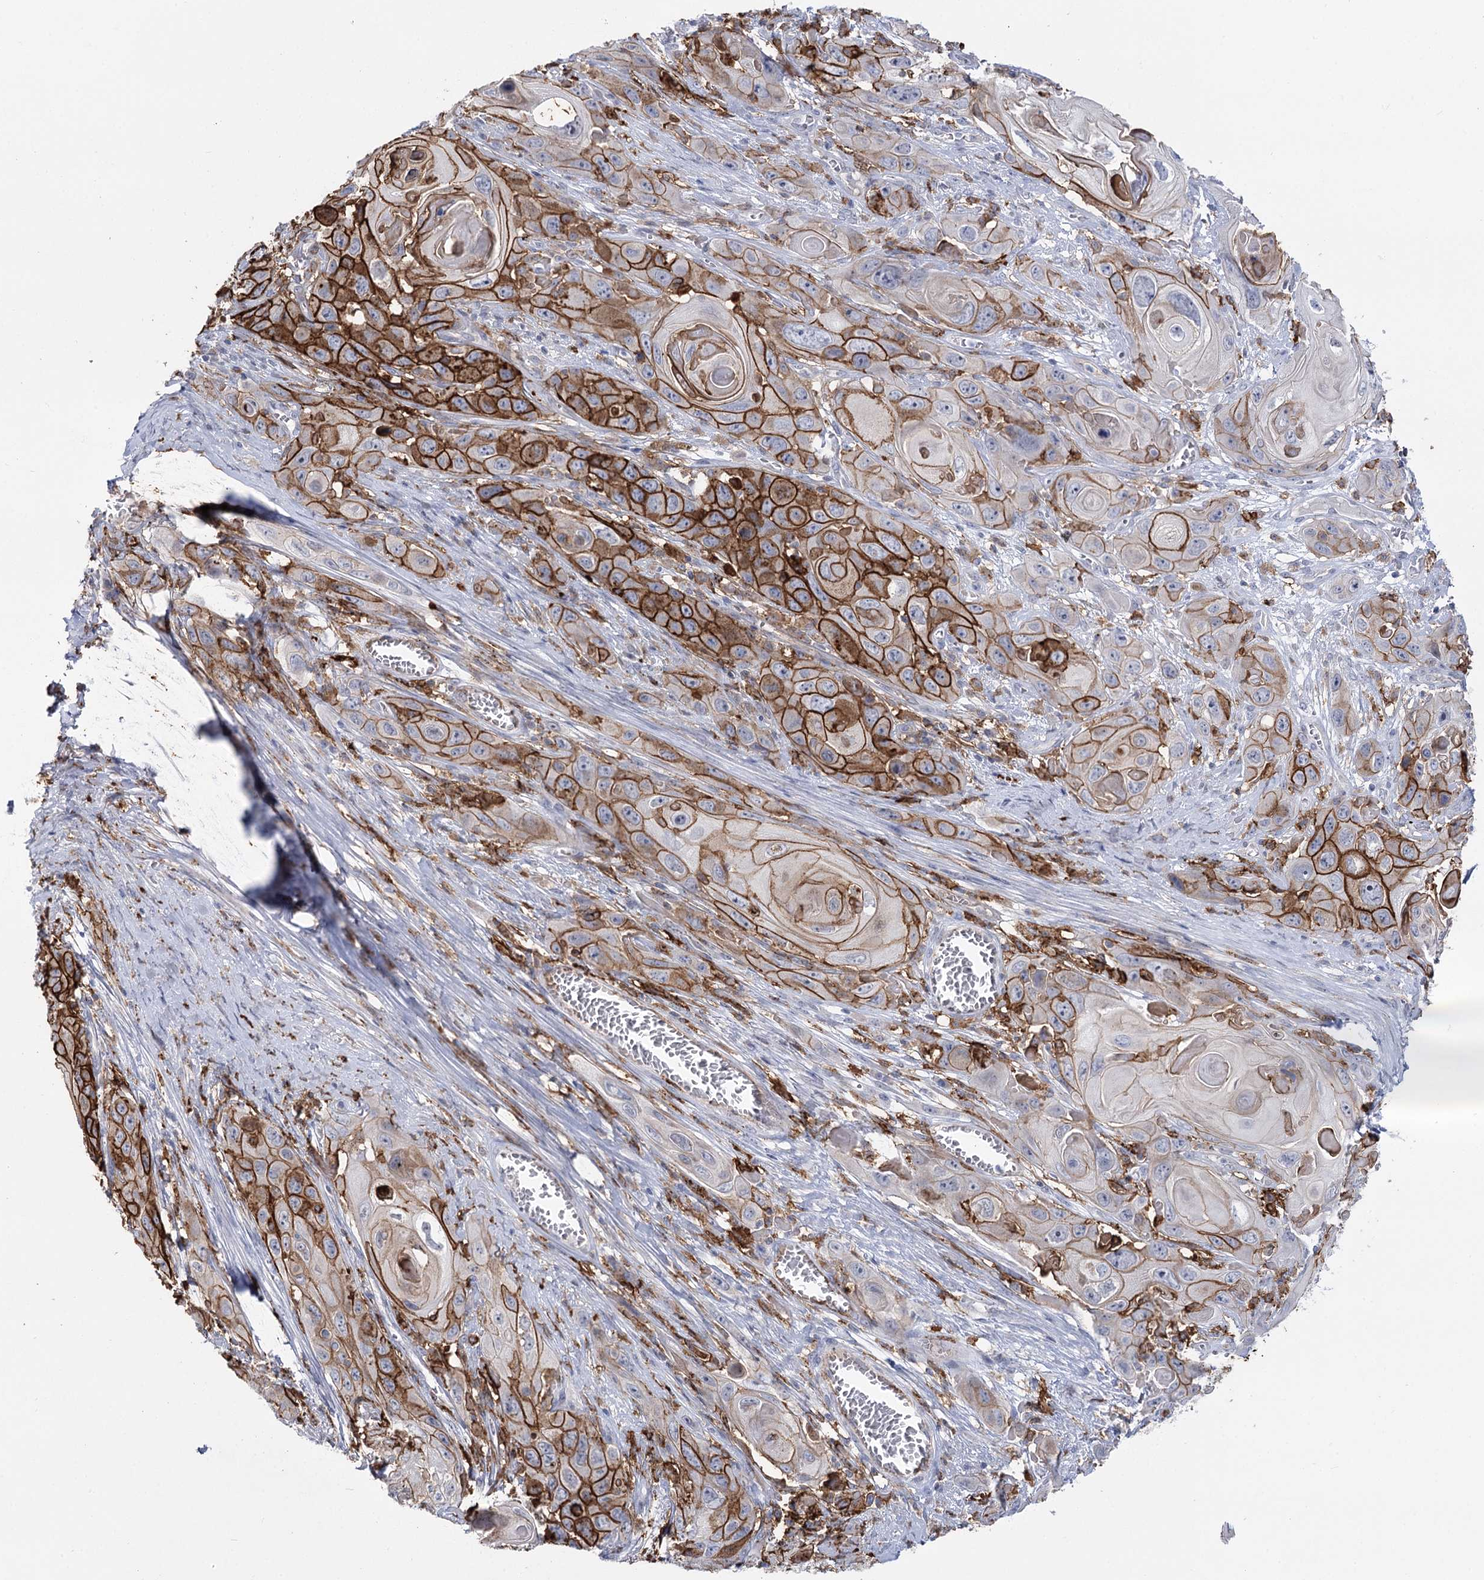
{"staining": {"intensity": "strong", "quantity": ">75%", "location": "cytoplasmic/membranous"}, "tissue": "skin cancer", "cell_type": "Tumor cells", "image_type": "cancer", "snomed": [{"axis": "morphology", "description": "Squamous cell carcinoma, NOS"}, {"axis": "topography", "description": "Skin"}], "caption": "Squamous cell carcinoma (skin) stained for a protein shows strong cytoplasmic/membranous positivity in tumor cells.", "gene": "PIWIL4", "patient": {"sex": "male", "age": 55}}